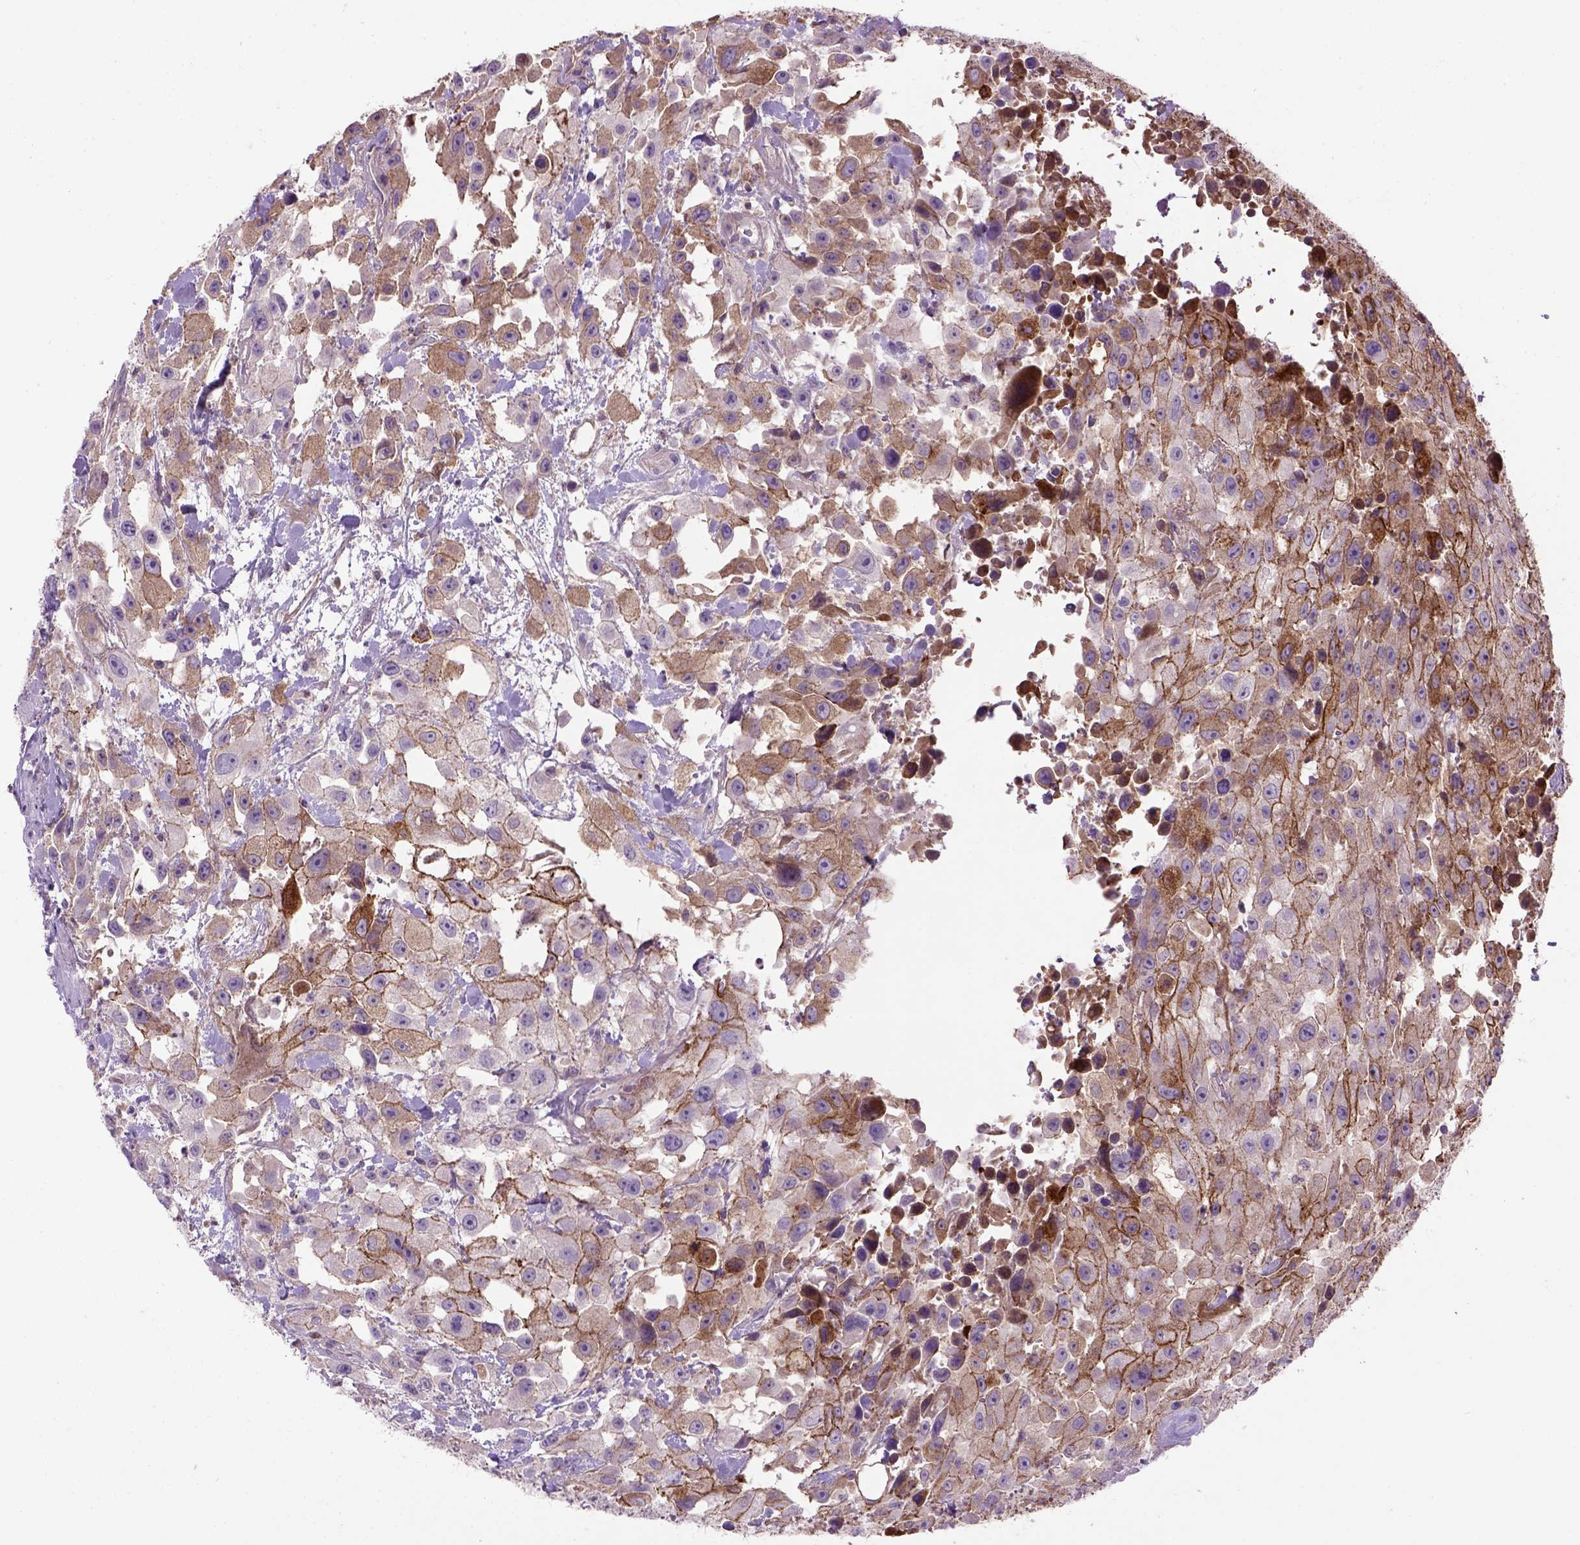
{"staining": {"intensity": "moderate", "quantity": "25%-75%", "location": "cytoplasmic/membranous"}, "tissue": "urothelial cancer", "cell_type": "Tumor cells", "image_type": "cancer", "snomed": [{"axis": "morphology", "description": "Urothelial carcinoma, High grade"}, {"axis": "topography", "description": "Urinary bladder"}], "caption": "A histopathology image of human high-grade urothelial carcinoma stained for a protein shows moderate cytoplasmic/membranous brown staining in tumor cells.", "gene": "CDH1", "patient": {"sex": "male", "age": 79}}